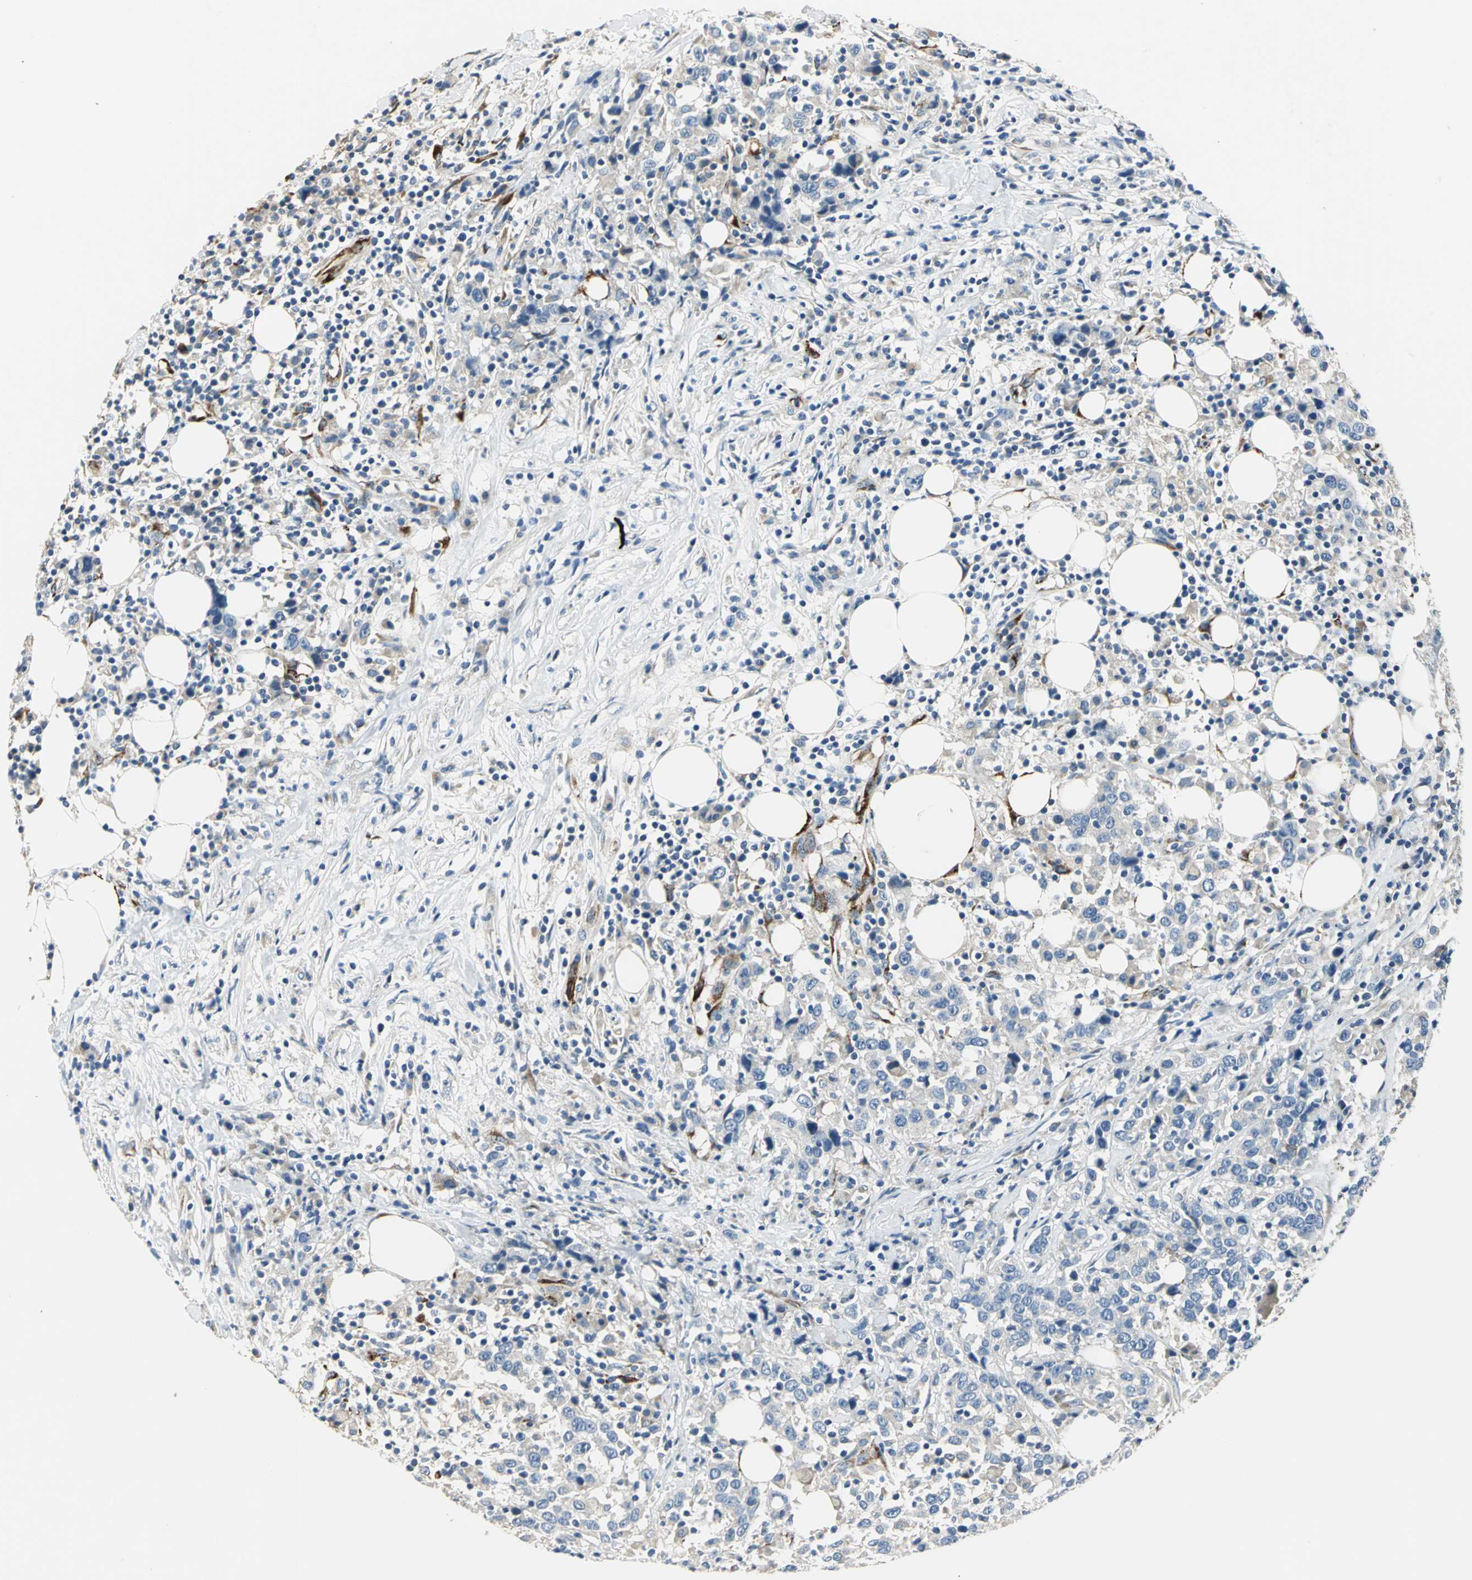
{"staining": {"intensity": "weak", "quantity": ">75%", "location": "cytoplasmic/membranous"}, "tissue": "urothelial cancer", "cell_type": "Tumor cells", "image_type": "cancer", "snomed": [{"axis": "morphology", "description": "Urothelial carcinoma, High grade"}, {"axis": "topography", "description": "Urinary bladder"}], "caption": "Immunohistochemistry (DAB (3,3'-diaminobenzidine)) staining of human high-grade urothelial carcinoma reveals weak cytoplasmic/membranous protein staining in approximately >75% of tumor cells.", "gene": "B3GNT2", "patient": {"sex": "male", "age": 61}}